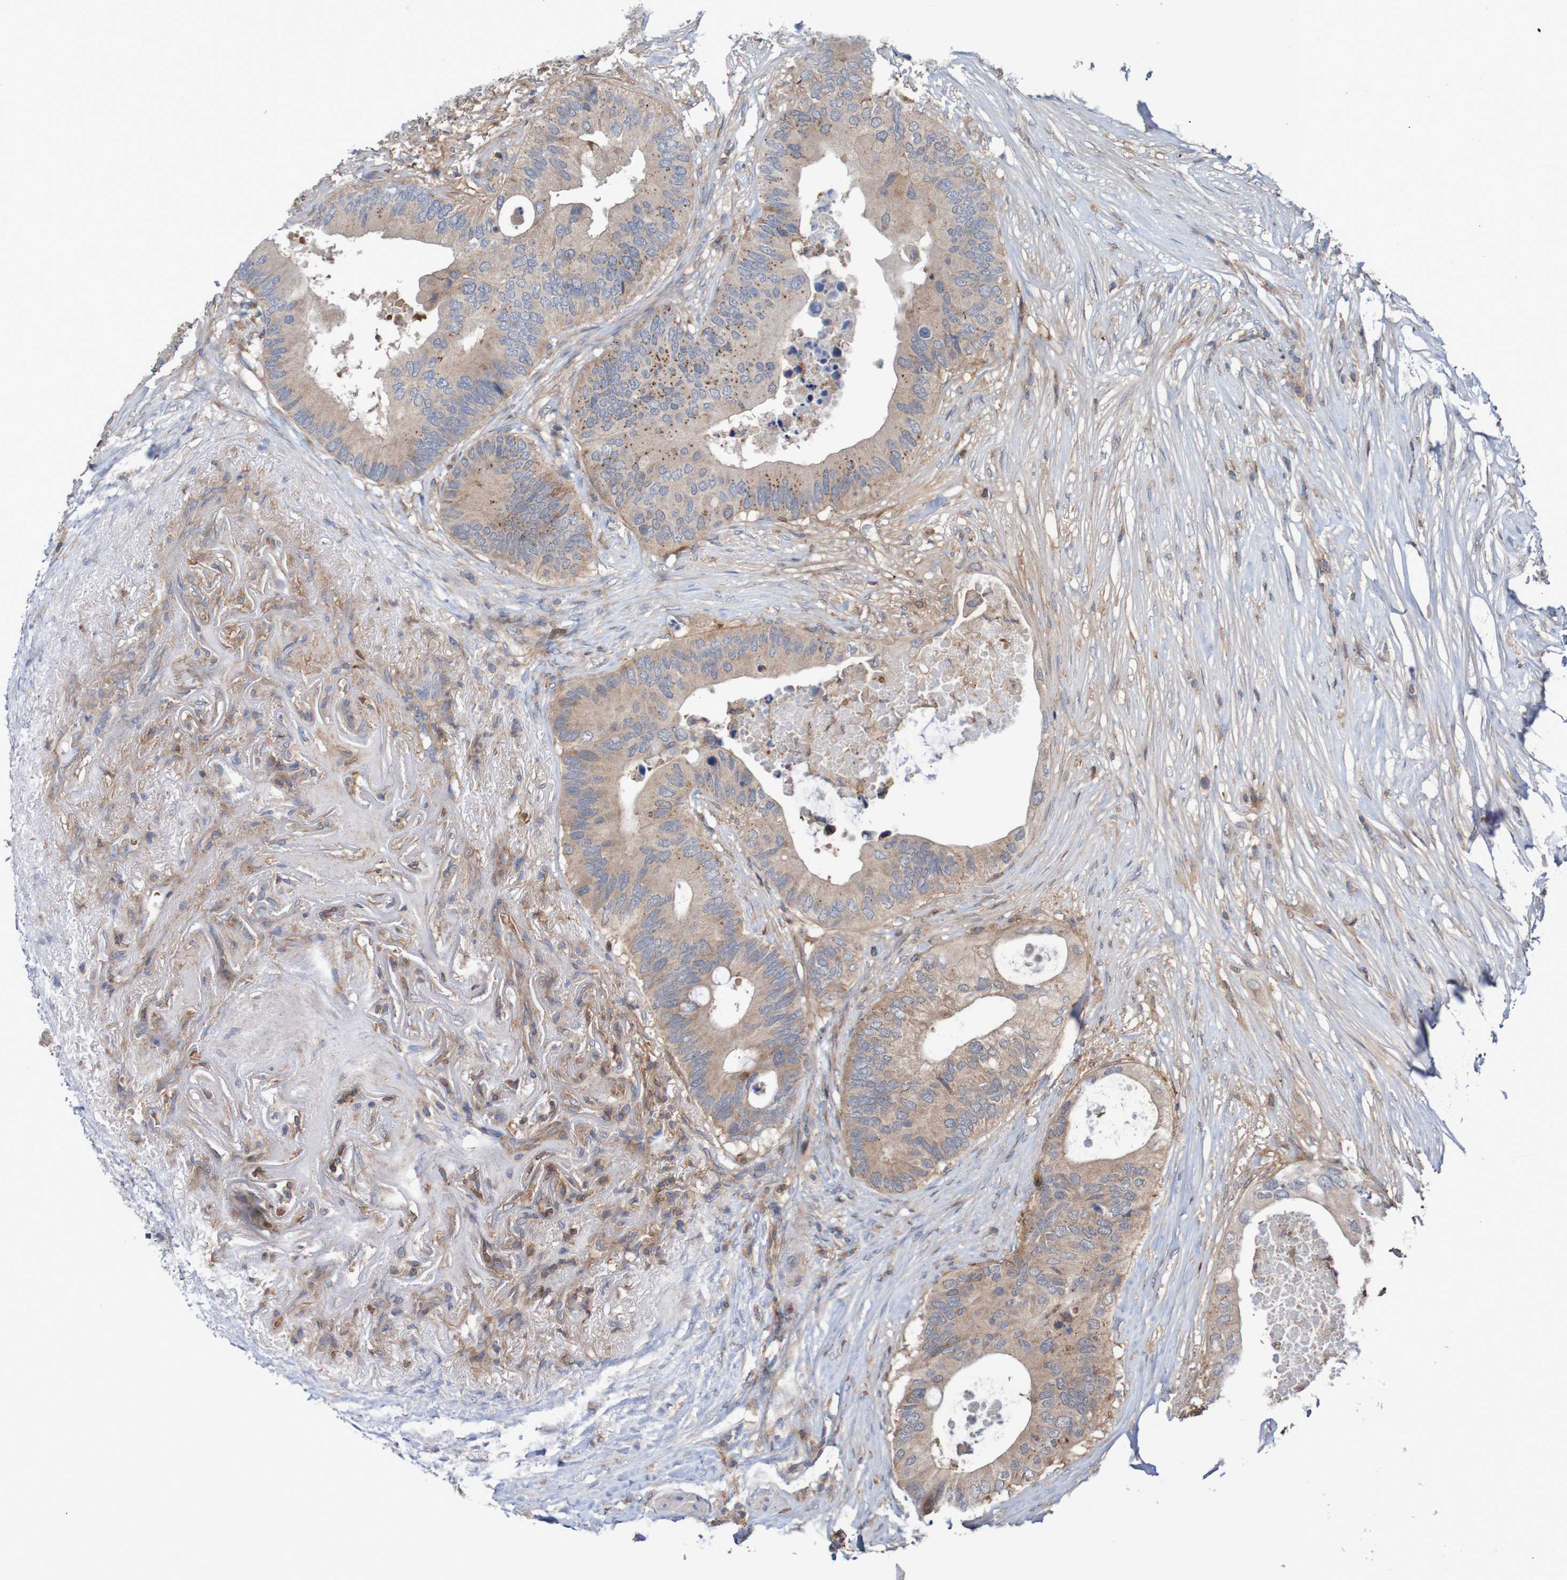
{"staining": {"intensity": "weak", "quantity": ">75%", "location": "cytoplasmic/membranous"}, "tissue": "colorectal cancer", "cell_type": "Tumor cells", "image_type": "cancer", "snomed": [{"axis": "morphology", "description": "Adenocarcinoma, NOS"}, {"axis": "topography", "description": "Colon"}], "caption": "IHC of human colorectal cancer shows low levels of weak cytoplasmic/membranous expression in about >75% of tumor cells.", "gene": "PDGFB", "patient": {"sex": "male", "age": 71}}